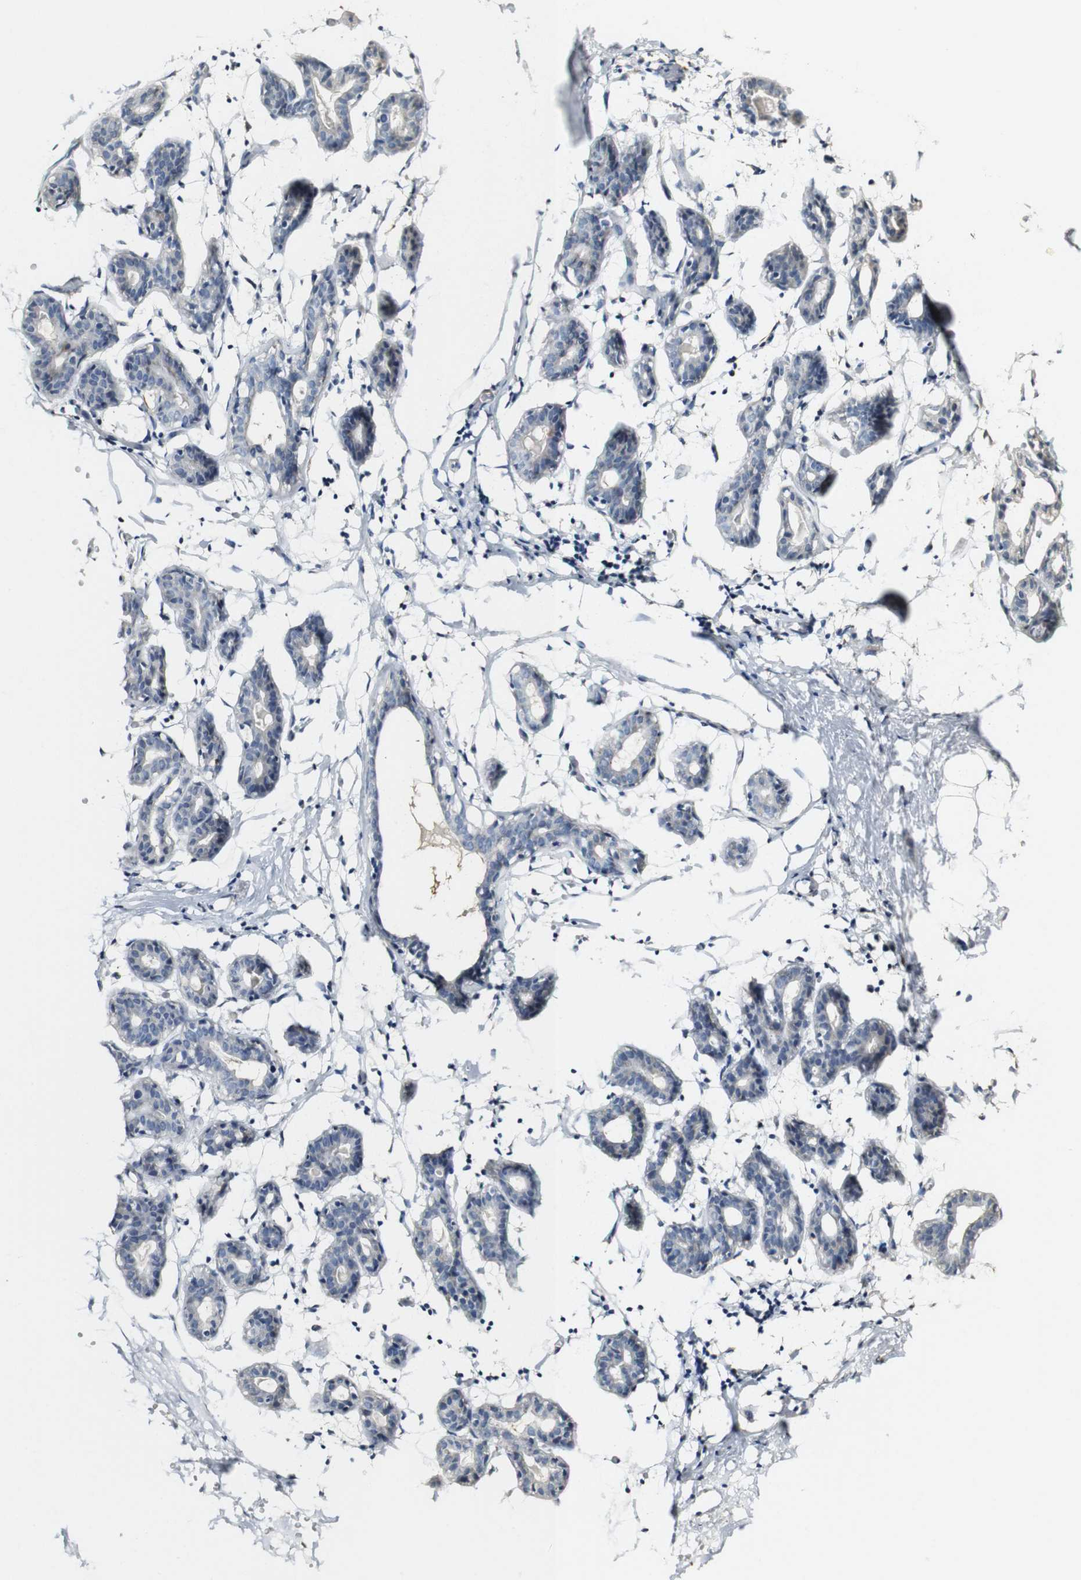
{"staining": {"intensity": "negative", "quantity": "none", "location": "none"}, "tissue": "breast", "cell_type": "Adipocytes", "image_type": "normal", "snomed": [{"axis": "morphology", "description": "Normal tissue, NOS"}, {"axis": "topography", "description": "Breast"}], "caption": "An IHC photomicrograph of unremarkable breast is shown. There is no staining in adipocytes of breast. (IHC, brightfield microscopy, high magnification).", "gene": "FMO3", "patient": {"sex": "female", "age": 27}}